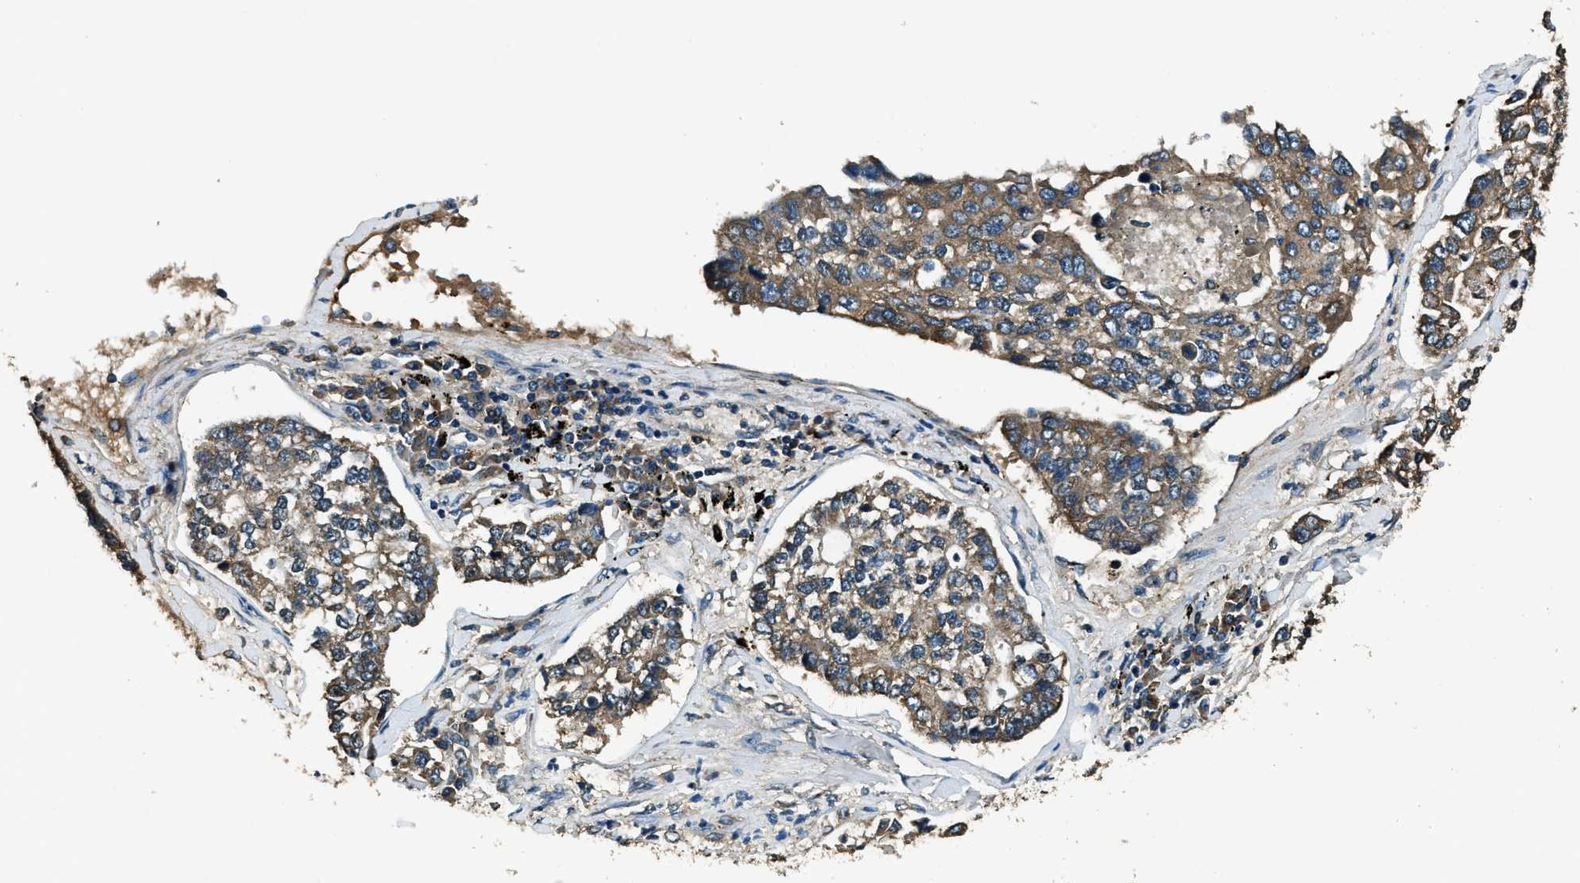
{"staining": {"intensity": "moderate", "quantity": ">75%", "location": "cytoplasmic/membranous"}, "tissue": "lung cancer", "cell_type": "Tumor cells", "image_type": "cancer", "snomed": [{"axis": "morphology", "description": "Adenocarcinoma, NOS"}, {"axis": "topography", "description": "Lung"}], "caption": "This image shows immunohistochemistry staining of human adenocarcinoma (lung), with medium moderate cytoplasmic/membranous staining in about >75% of tumor cells.", "gene": "SALL3", "patient": {"sex": "male", "age": 49}}